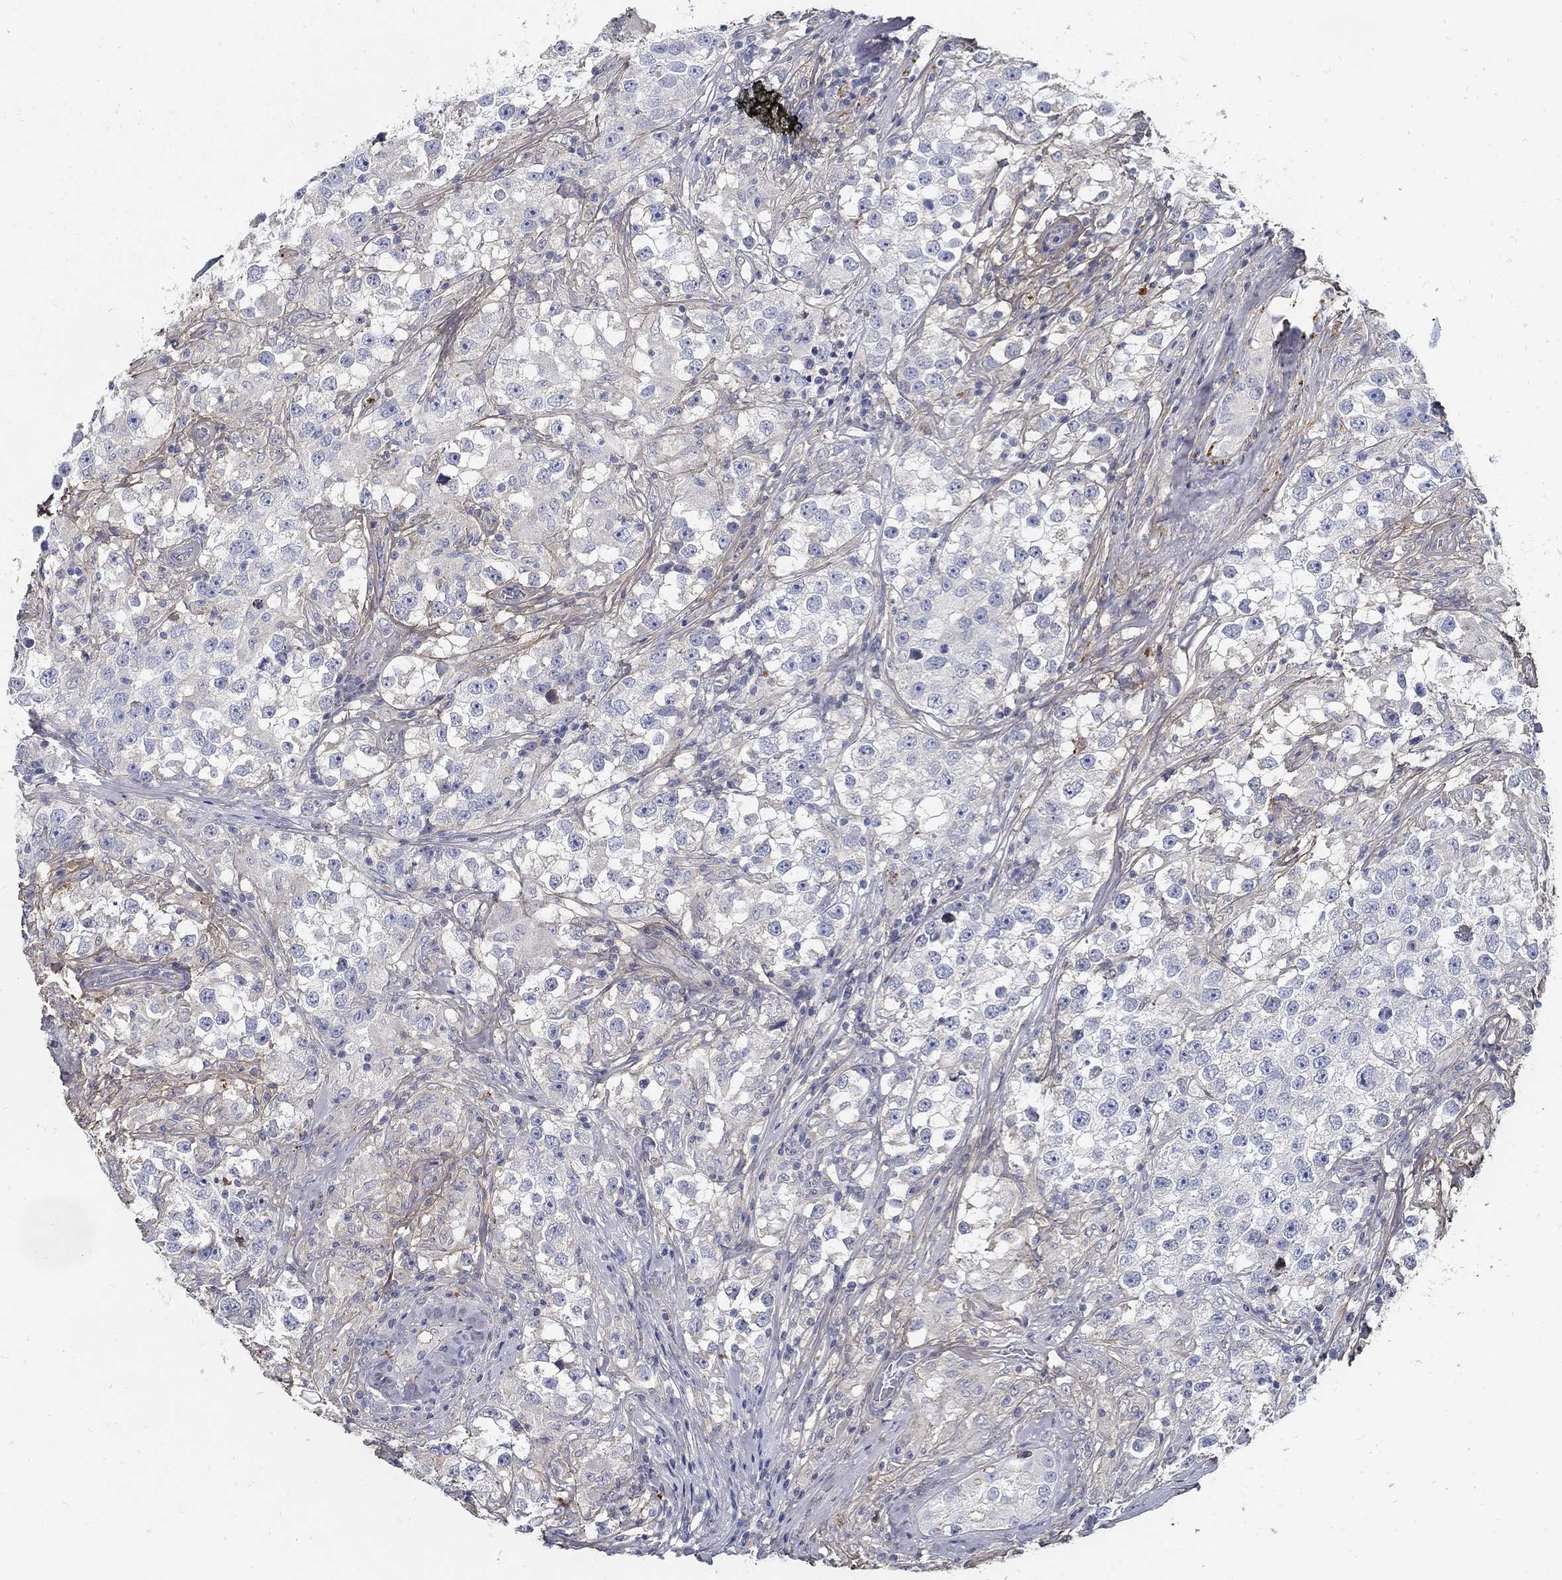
{"staining": {"intensity": "negative", "quantity": "none", "location": "none"}, "tissue": "testis cancer", "cell_type": "Tumor cells", "image_type": "cancer", "snomed": [{"axis": "morphology", "description": "Seminoma, NOS"}, {"axis": "topography", "description": "Testis"}], "caption": "High magnification brightfield microscopy of testis seminoma stained with DAB (3,3'-diaminobenzidine) (brown) and counterstained with hematoxylin (blue): tumor cells show no significant positivity.", "gene": "TGFBI", "patient": {"sex": "male", "age": 46}}